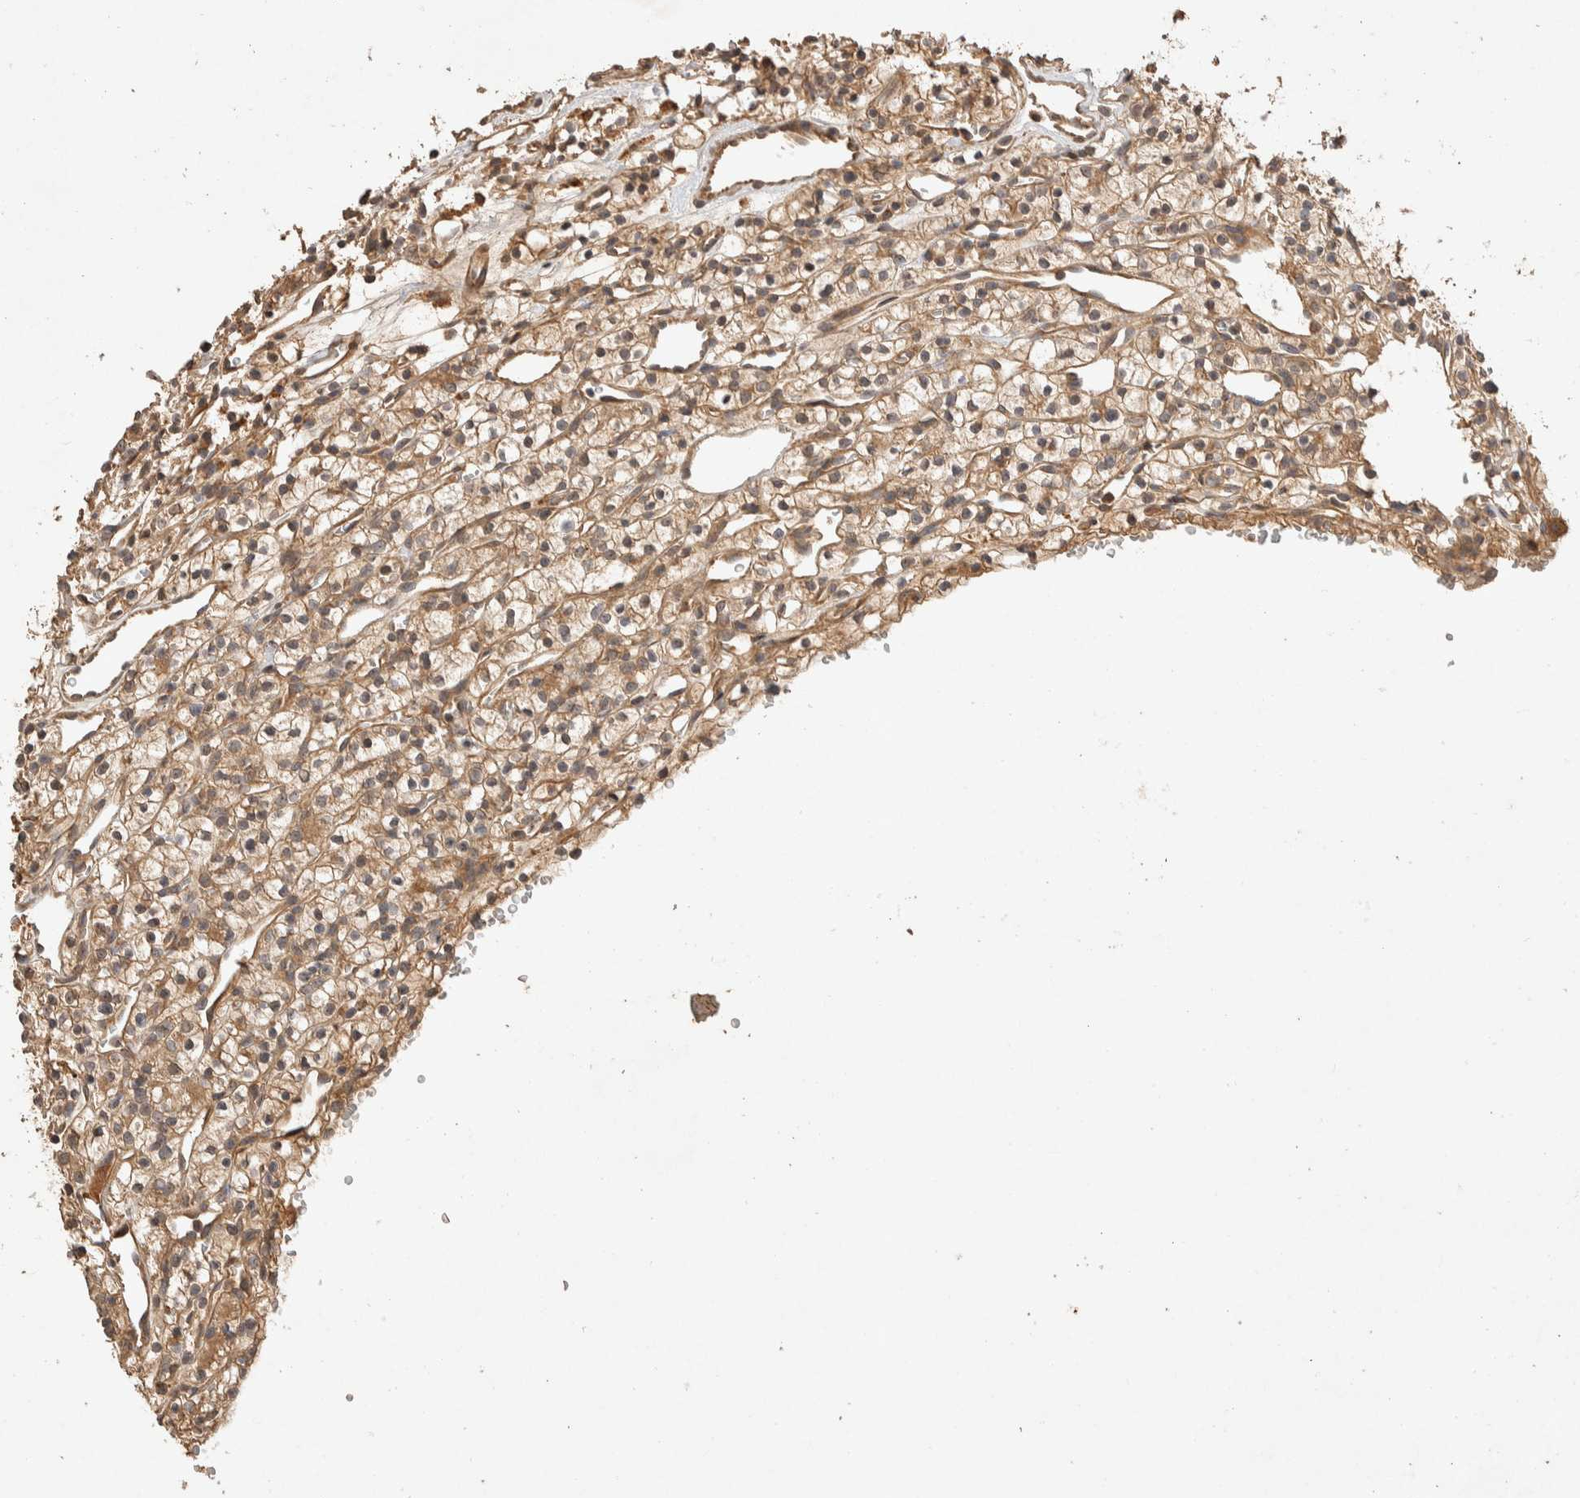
{"staining": {"intensity": "moderate", "quantity": ">75%", "location": "cytoplasmic/membranous"}, "tissue": "renal cancer", "cell_type": "Tumor cells", "image_type": "cancer", "snomed": [{"axis": "morphology", "description": "Adenocarcinoma, NOS"}, {"axis": "topography", "description": "Kidney"}], "caption": "This micrograph demonstrates immunohistochemistry (IHC) staining of adenocarcinoma (renal), with medium moderate cytoplasmic/membranous positivity in about >75% of tumor cells.", "gene": "NSMAF", "patient": {"sex": "female", "age": 57}}